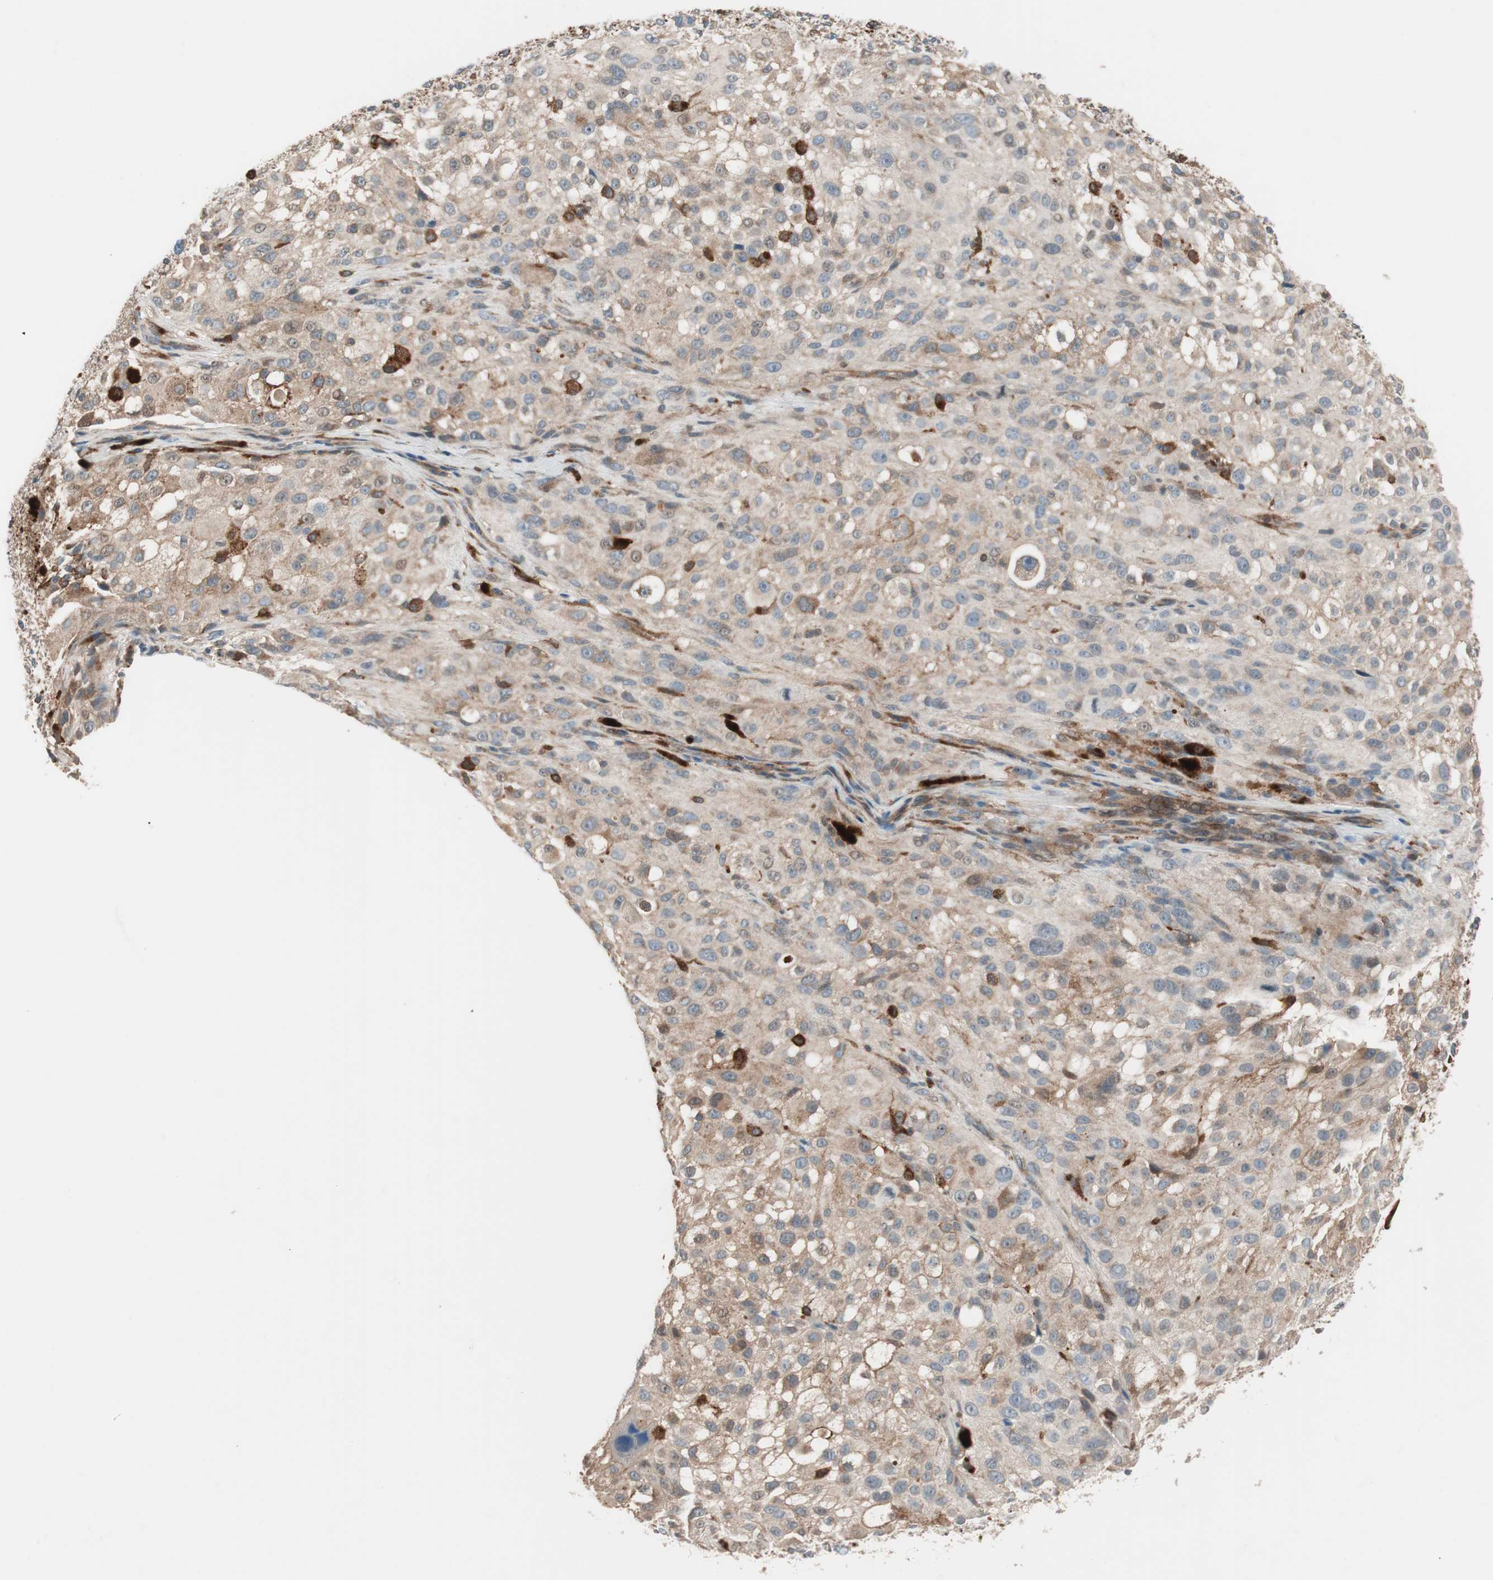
{"staining": {"intensity": "moderate", "quantity": ">75%", "location": "cytoplasmic/membranous"}, "tissue": "melanoma", "cell_type": "Tumor cells", "image_type": "cancer", "snomed": [{"axis": "morphology", "description": "Necrosis, NOS"}, {"axis": "morphology", "description": "Malignant melanoma, NOS"}, {"axis": "topography", "description": "Skin"}], "caption": "The image shows immunohistochemical staining of malignant melanoma. There is moderate cytoplasmic/membranous expression is seen in about >75% of tumor cells. (brown staining indicates protein expression, while blue staining denotes nuclei).", "gene": "STAB1", "patient": {"sex": "female", "age": 87}}